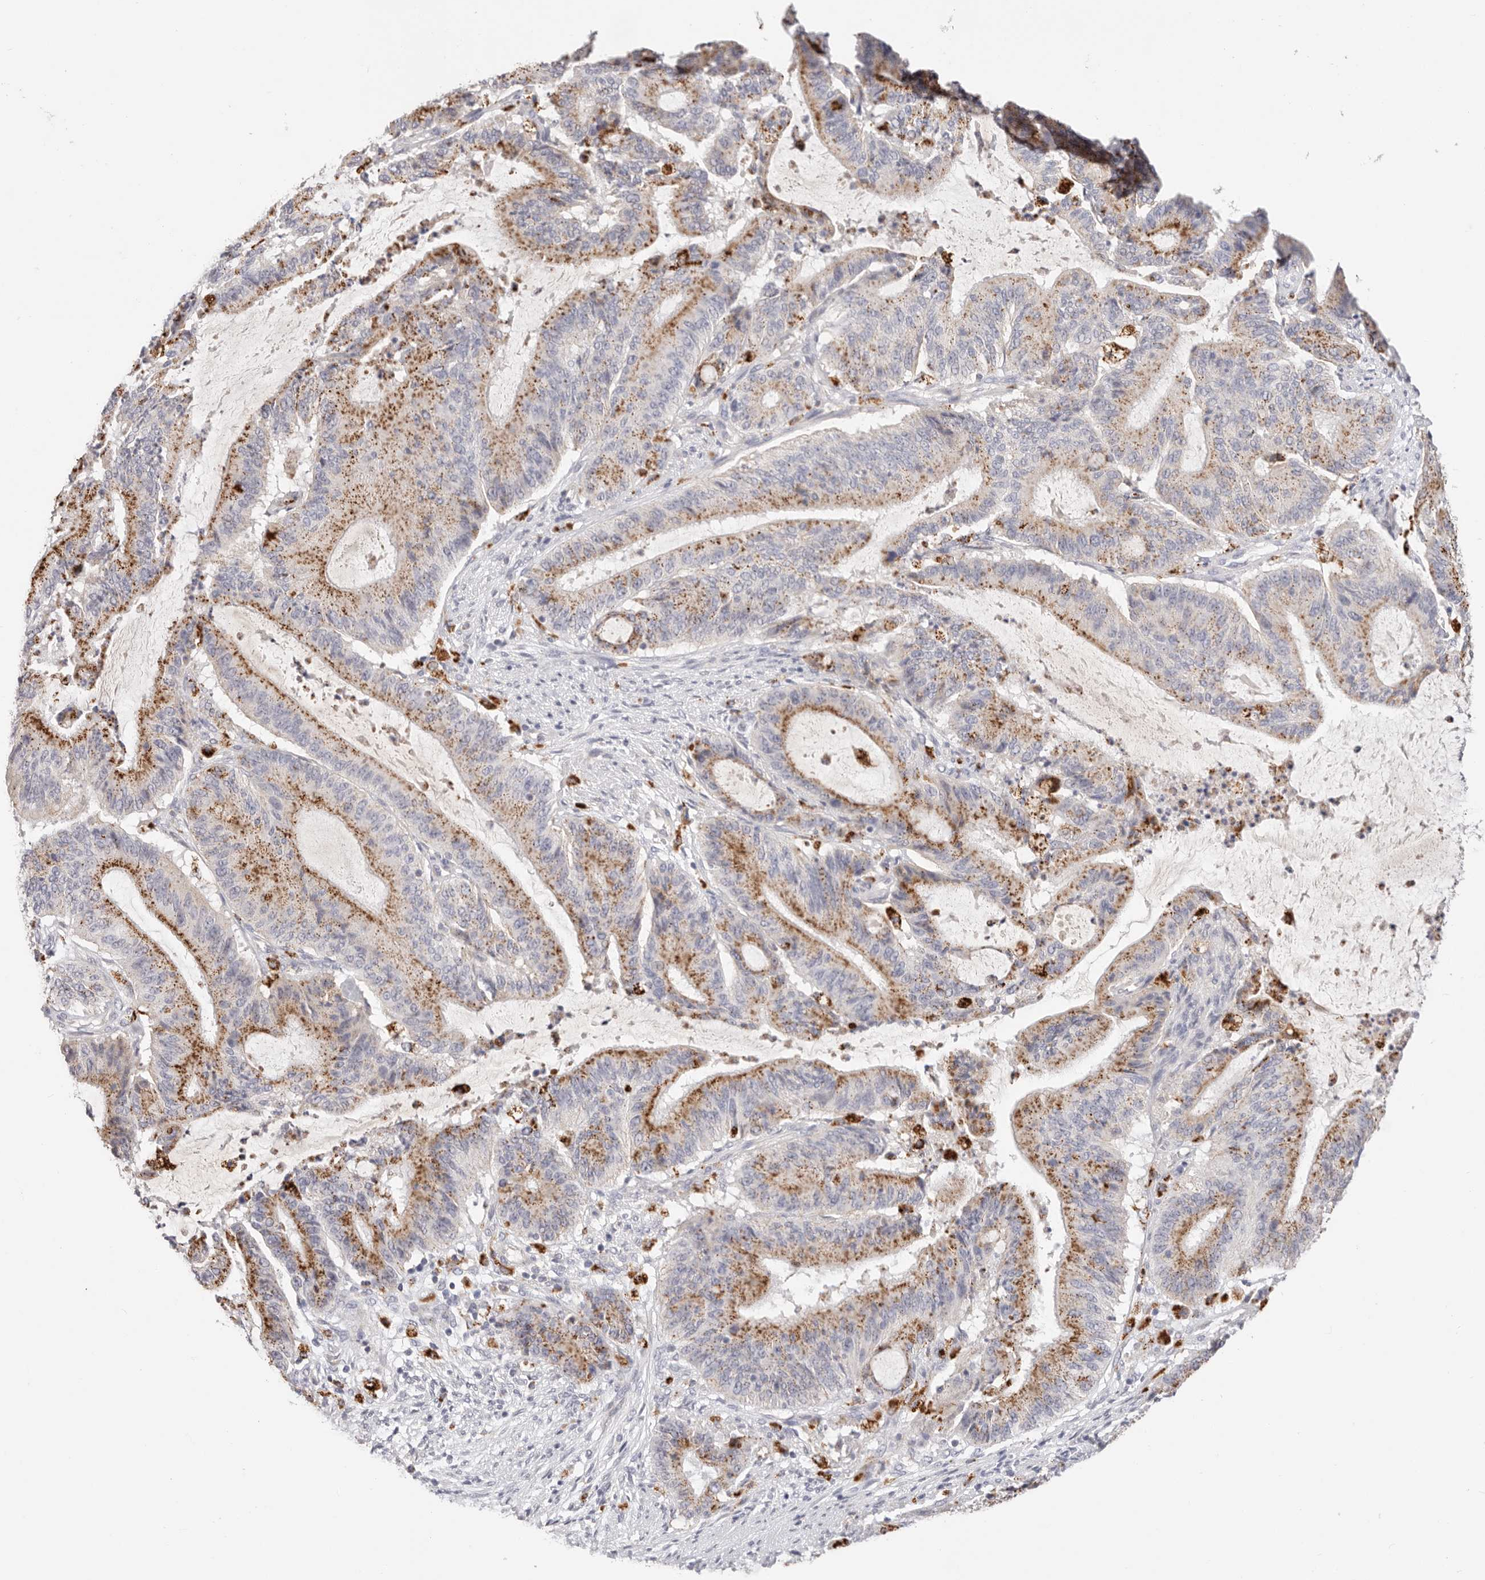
{"staining": {"intensity": "moderate", "quantity": "25%-75%", "location": "cytoplasmic/membranous"}, "tissue": "liver cancer", "cell_type": "Tumor cells", "image_type": "cancer", "snomed": [{"axis": "morphology", "description": "Normal tissue, NOS"}, {"axis": "morphology", "description": "Cholangiocarcinoma"}, {"axis": "topography", "description": "Liver"}, {"axis": "topography", "description": "Peripheral nerve tissue"}], "caption": "A medium amount of moderate cytoplasmic/membranous staining is present in about 25%-75% of tumor cells in cholangiocarcinoma (liver) tissue.", "gene": "STKLD1", "patient": {"sex": "female", "age": 73}}